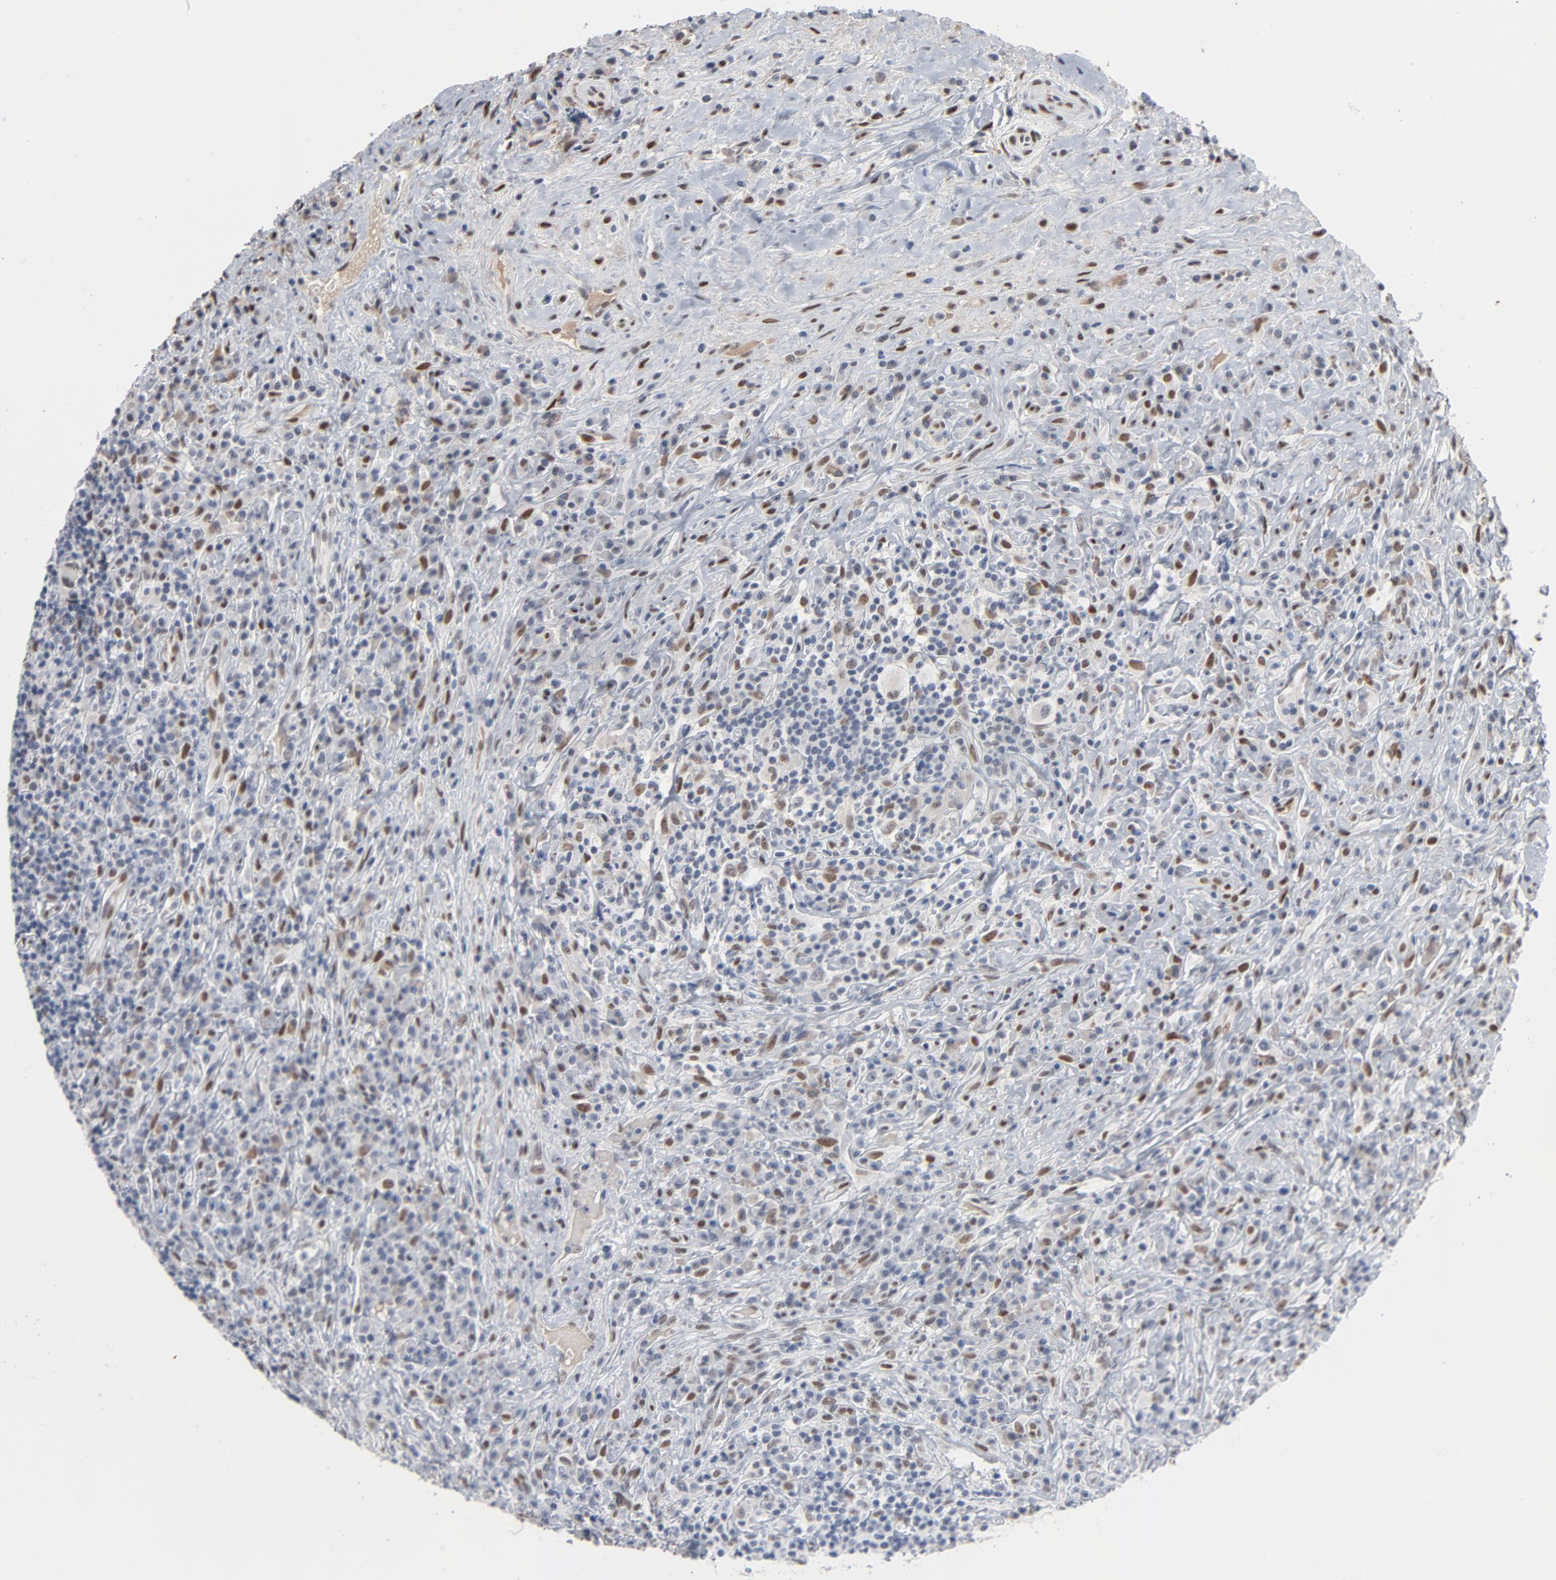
{"staining": {"intensity": "negative", "quantity": "none", "location": "none"}, "tissue": "lymphoma", "cell_type": "Tumor cells", "image_type": "cancer", "snomed": [{"axis": "morphology", "description": "Hodgkin's disease, NOS"}, {"axis": "topography", "description": "Lymph node"}], "caption": "The micrograph displays no significant expression in tumor cells of lymphoma.", "gene": "ATF7", "patient": {"sex": "female", "age": 25}}